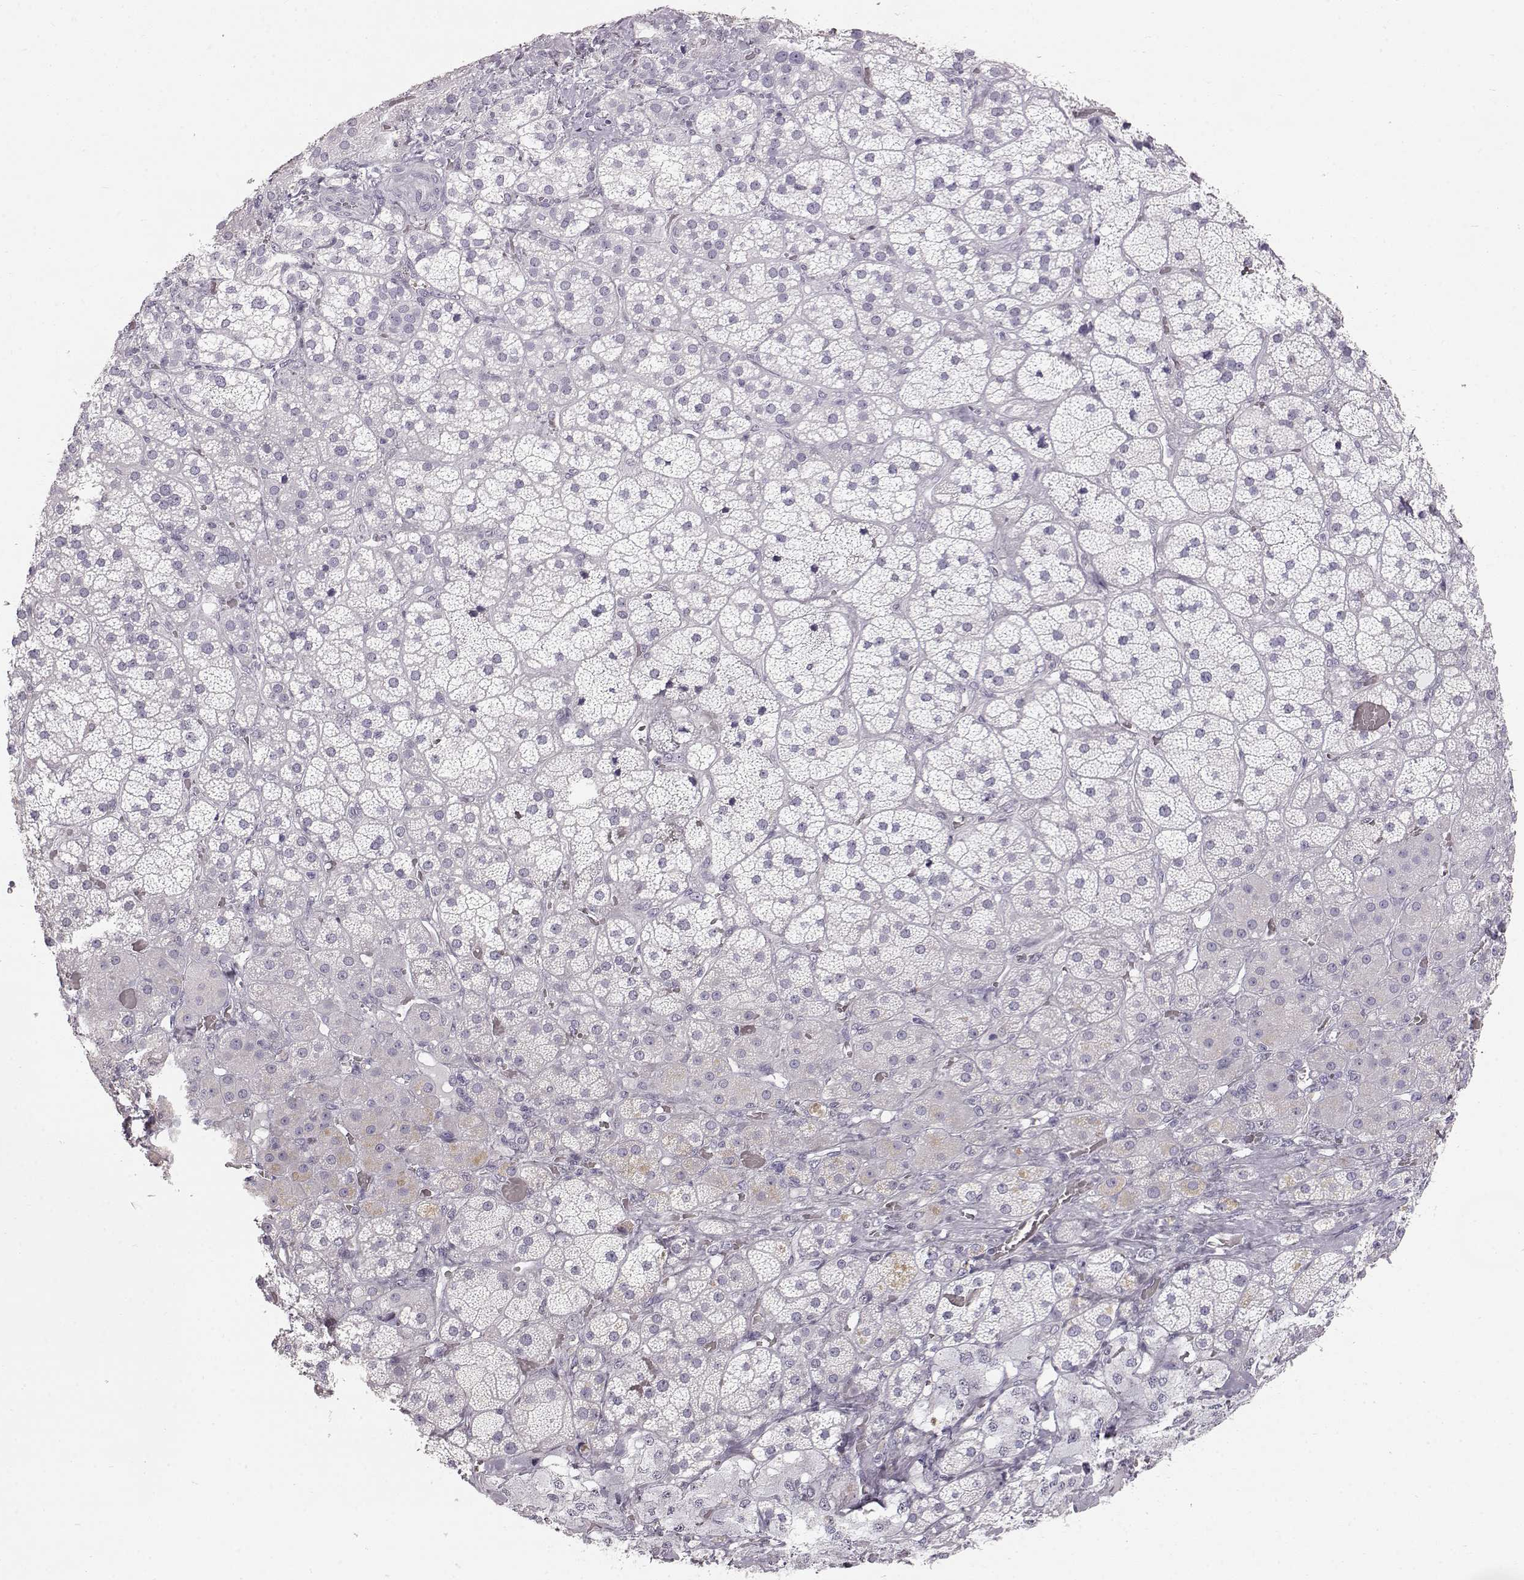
{"staining": {"intensity": "negative", "quantity": "none", "location": "none"}, "tissue": "adrenal gland", "cell_type": "Glandular cells", "image_type": "normal", "snomed": [{"axis": "morphology", "description": "Normal tissue, NOS"}, {"axis": "topography", "description": "Adrenal gland"}], "caption": "Glandular cells show no significant positivity in benign adrenal gland.", "gene": "KRT31", "patient": {"sex": "male", "age": 57}}